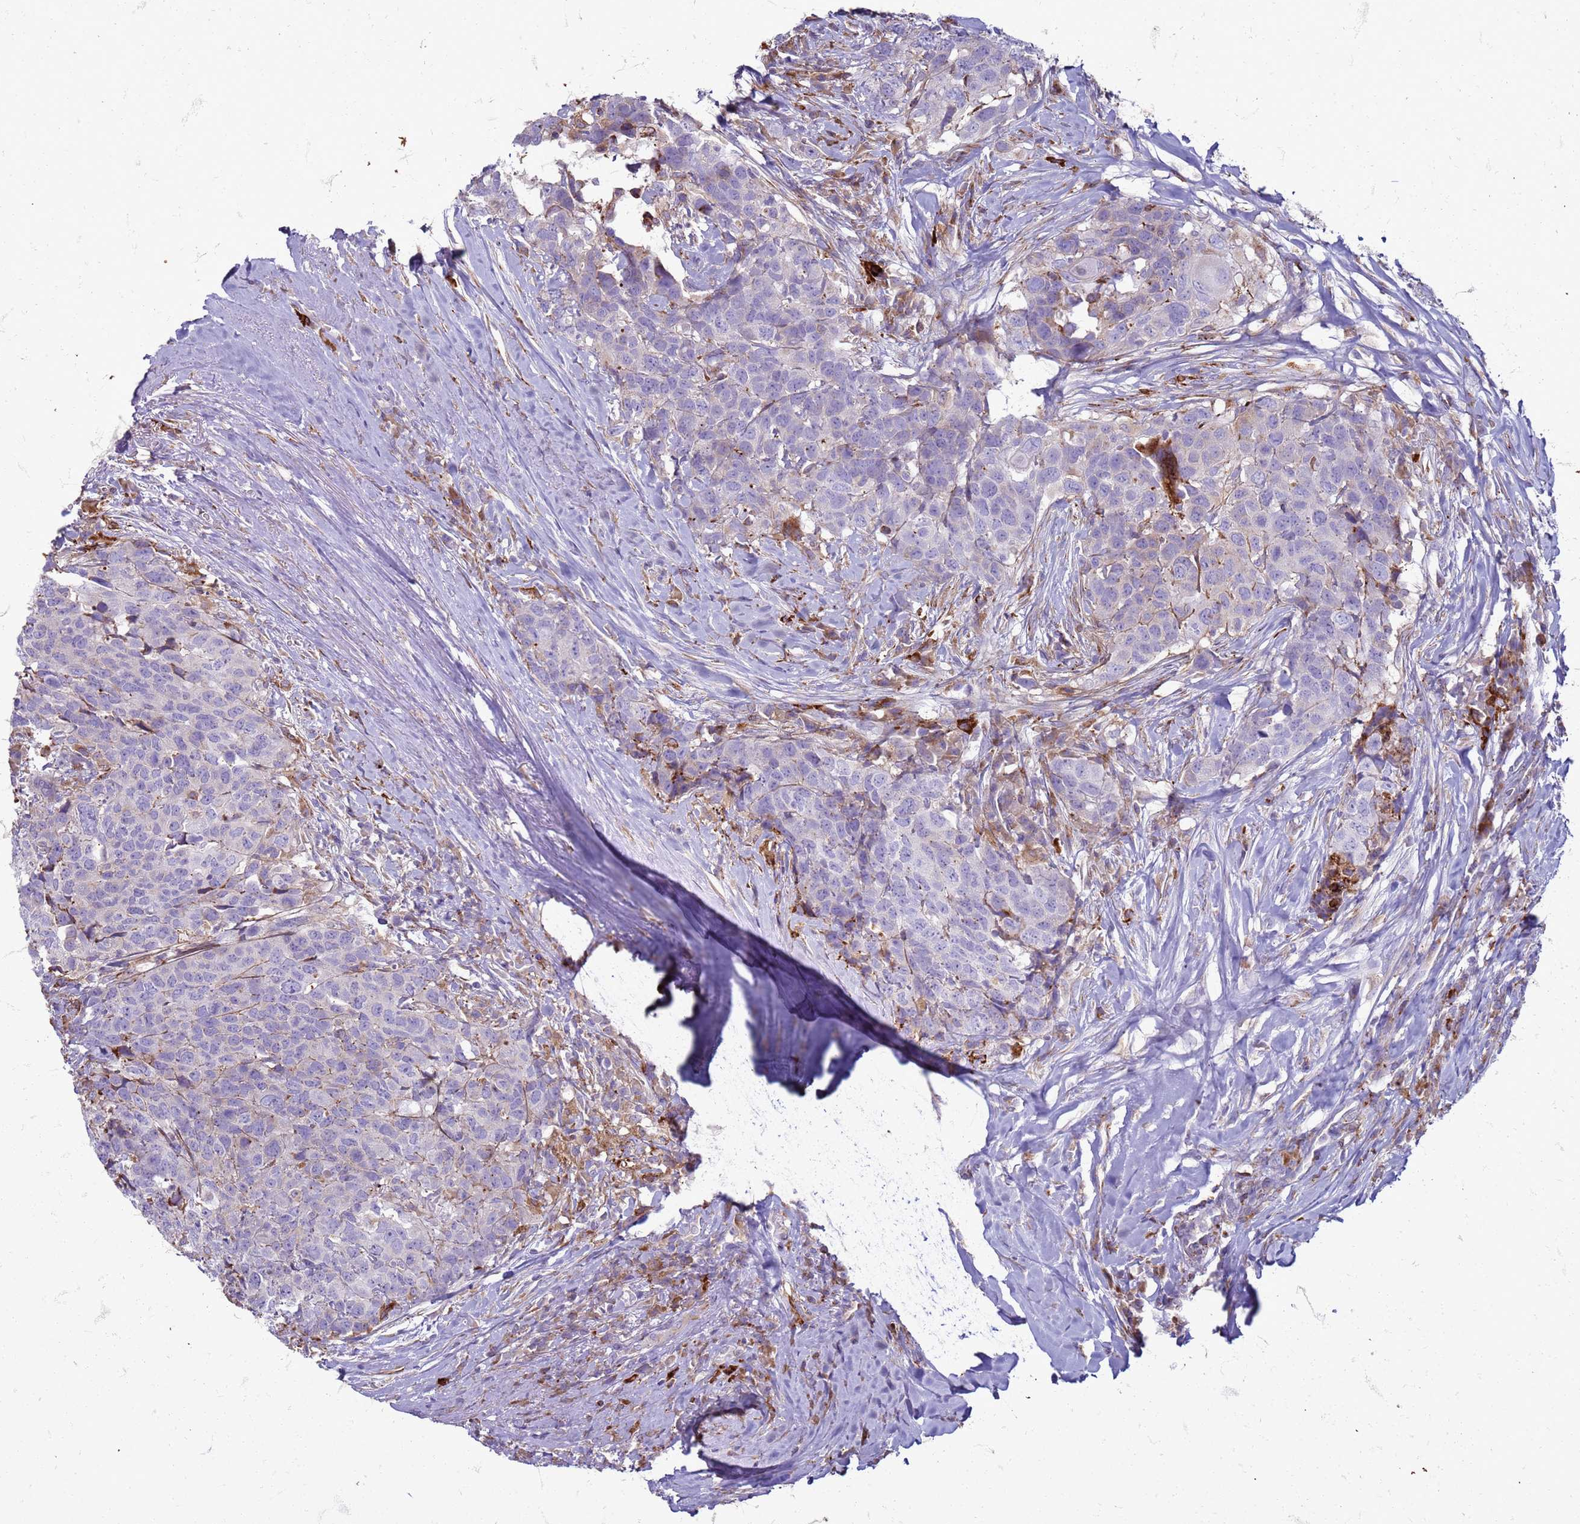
{"staining": {"intensity": "negative", "quantity": "none", "location": "none"}, "tissue": "head and neck cancer", "cell_type": "Tumor cells", "image_type": "cancer", "snomed": [{"axis": "morphology", "description": "Squamous cell carcinoma, NOS"}, {"axis": "topography", "description": "Head-Neck"}], "caption": "This micrograph is of head and neck cancer (squamous cell carcinoma) stained with immunohistochemistry (IHC) to label a protein in brown with the nuclei are counter-stained blue. There is no positivity in tumor cells. (Immunohistochemistry, brightfield microscopy, high magnification).", "gene": "PDK3", "patient": {"sex": "male", "age": 66}}